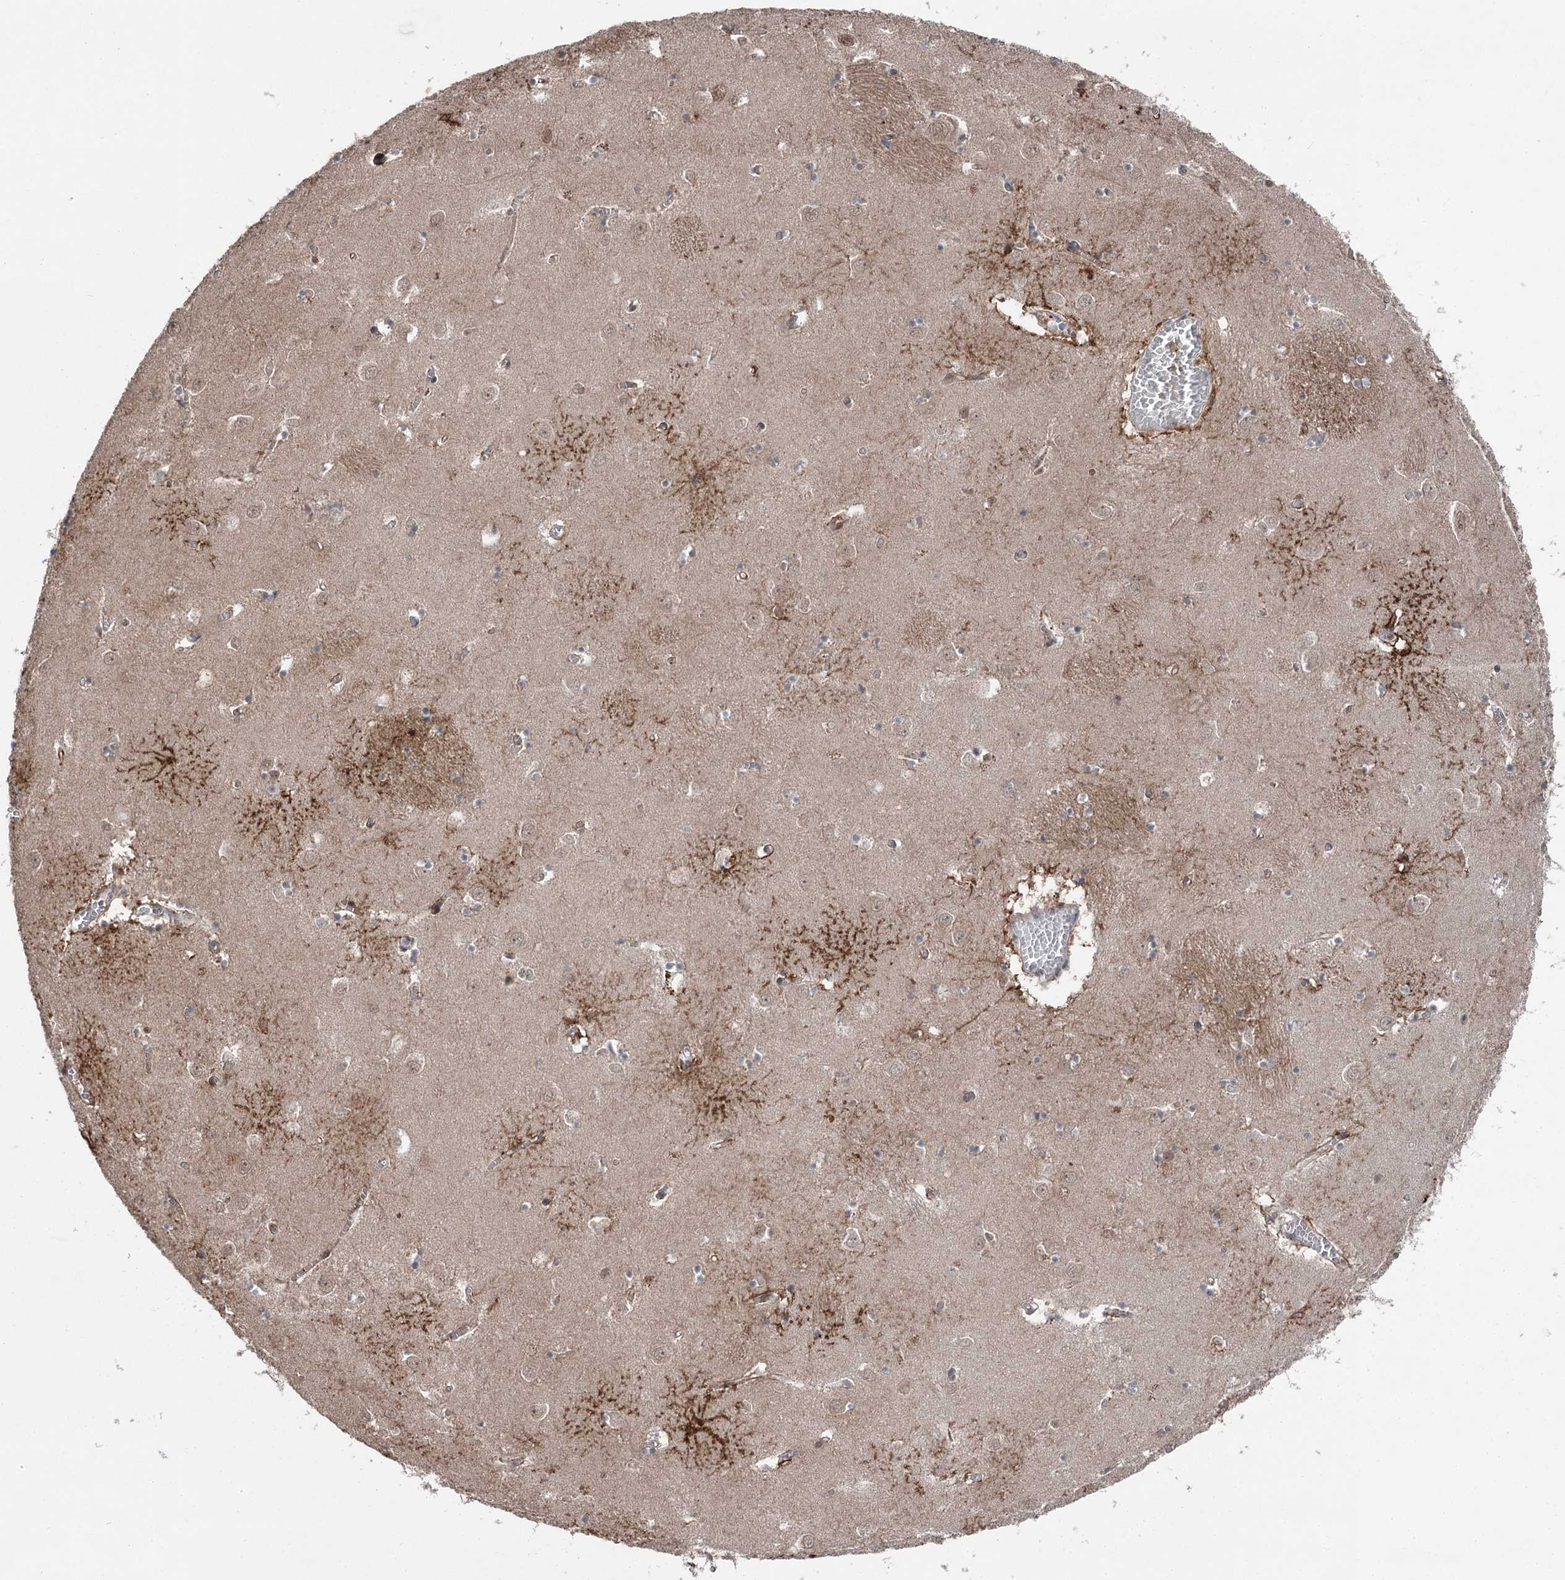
{"staining": {"intensity": "moderate", "quantity": "25%-75%", "location": "cytoplasmic/membranous,nuclear"}, "tissue": "caudate", "cell_type": "Glial cells", "image_type": "normal", "snomed": [{"axis": "morphology", "description": "Normal tissue, NOS"}, {"axis": "topography", "description": "Lateral ventricle wall"}], "caption": "Protein expression analysis of normal human caudate reveals moderate cytoplasmic/membranous,nuclear positivity in approximately 25%-75% of glial cells. The staining was performed using DAB to visualize the protein expression in brown, while the nuclei were stained in blue with hematoxylin (Magnification: 20x).", "gene": "CCSER2", "patient": {"sex": "male", "age": 70}}